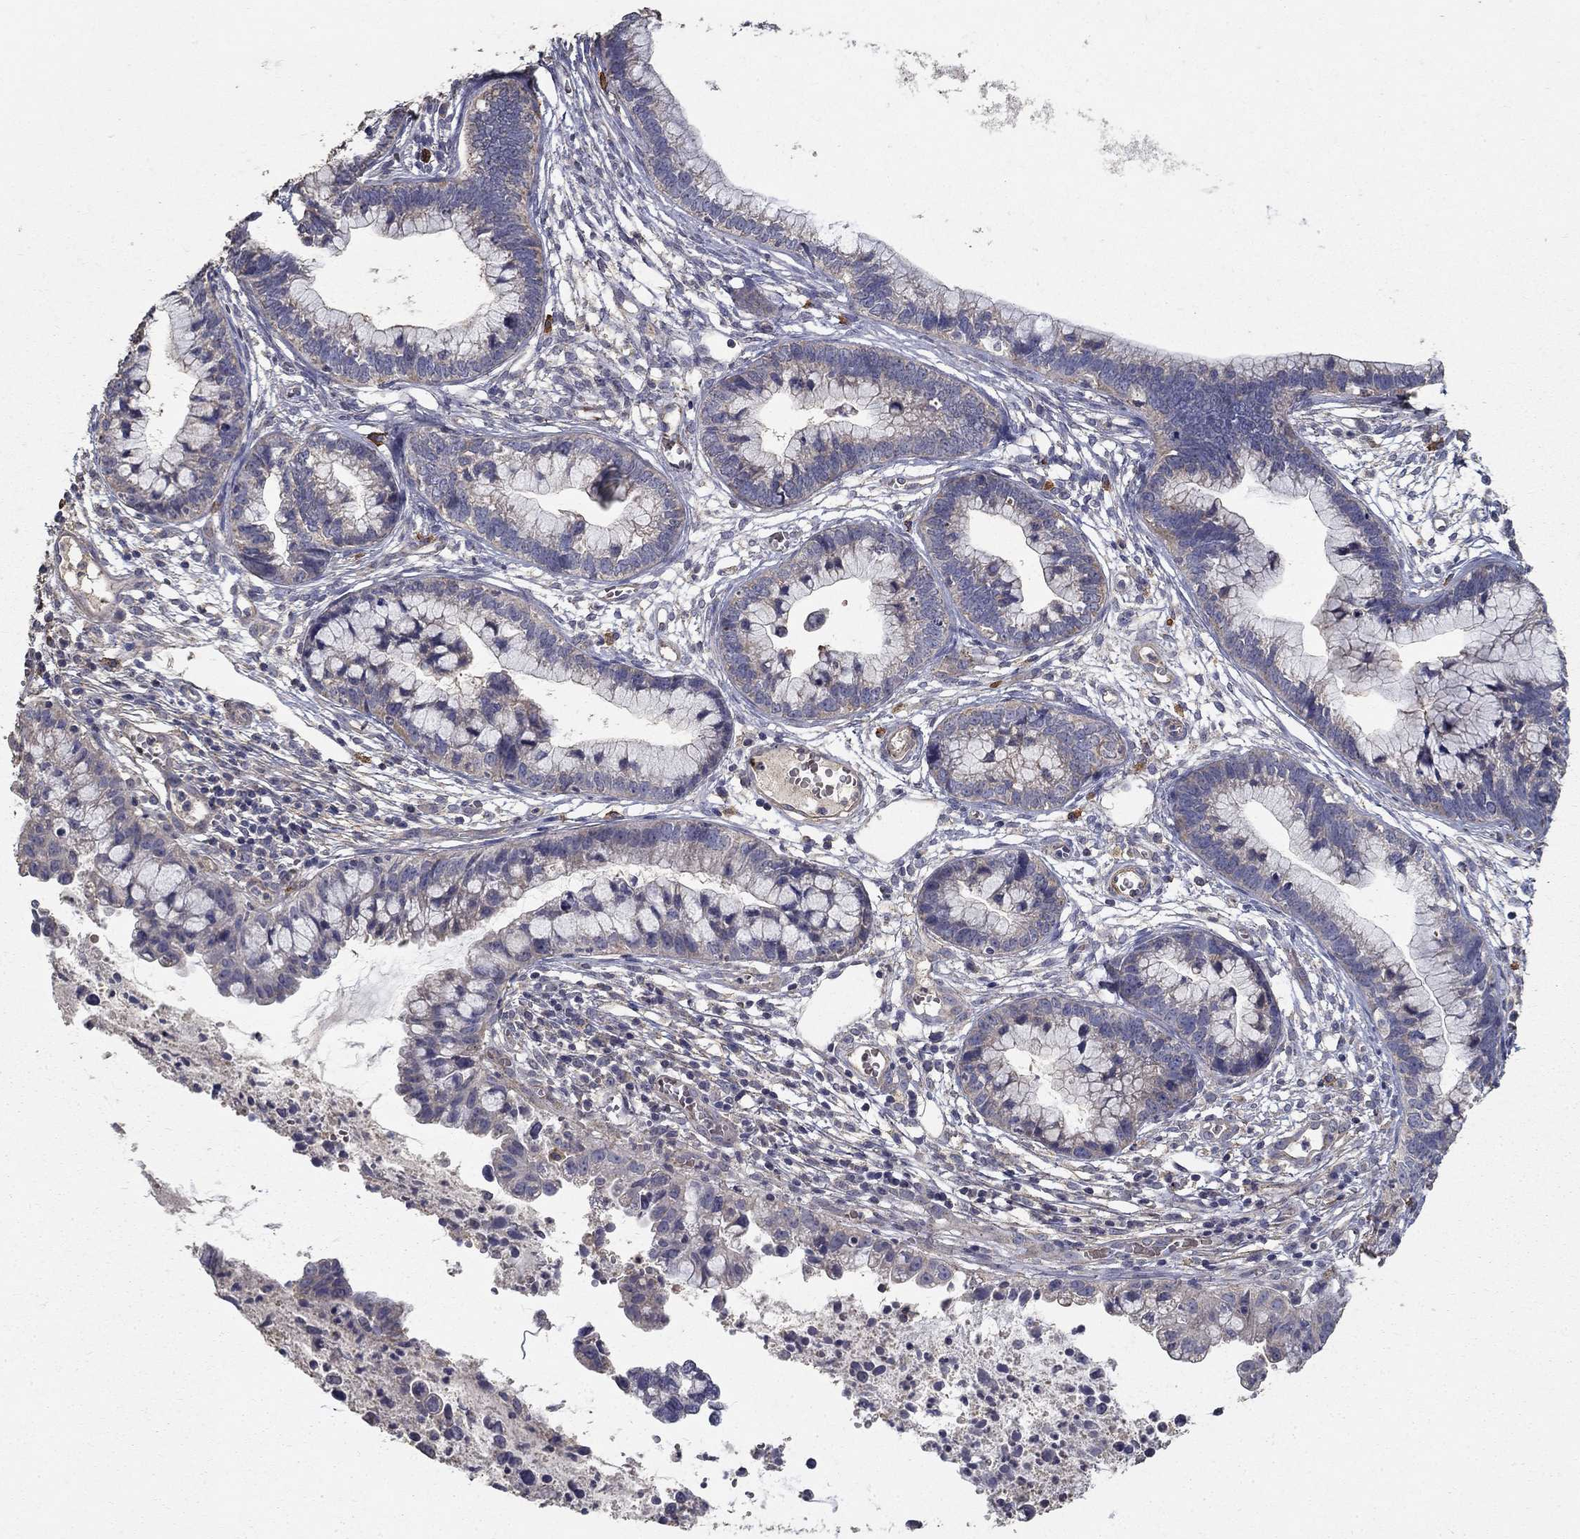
{"staining": {"intensity": "weak", "quantity": "<25%", "location": "cytoplasmic/membranous"}, "tissue": "cervical cancer", "cell_type": "Tumor cells", "image_type": "cancer", "snomed": [{"axis": "morphology", "description": "Adenocarcinoma, NOS"}, {"axis": "topography", "description": "Cervix"}], "caption": "Immunohistochemical staining of cervical cancer displays no significant staining in tumor cells. (DAB (3,3'-diaminobenzidine) immunohistochemistry (IHC) with hematoxylin counter stain).", "gene": "MPP2", "patient": {"sex": "female", "age": 44}}